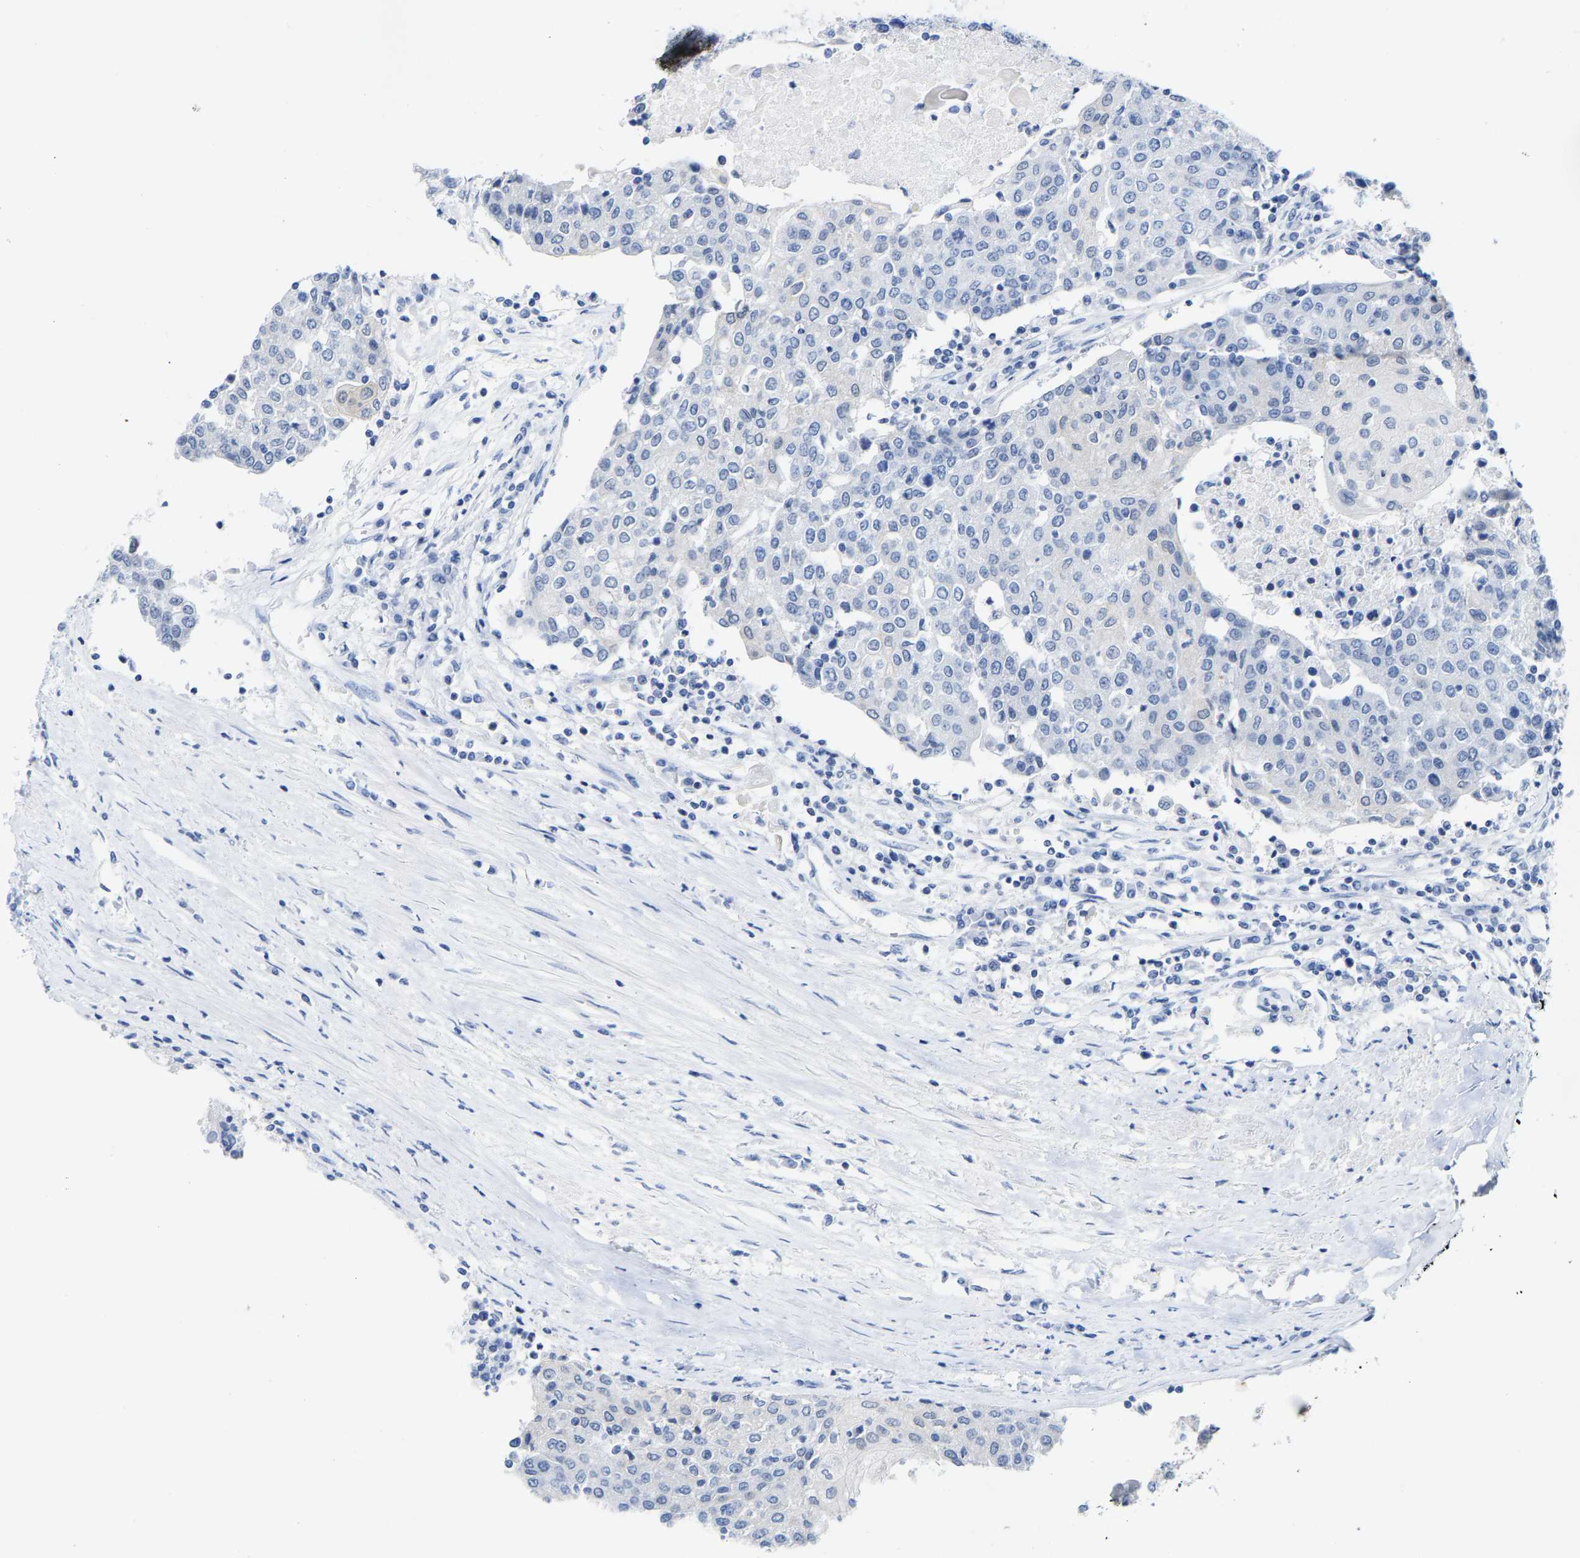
{"staining": {"intensity": "negative", "quantity": "none", "location": "none"}, "tissue": "urothelial cancer", "cell_type": "Tumor cells", "image_type": "cancer", "snomed": [{"axis": "morphology", "description": "Urothelial carcinoma, High grade"}, {"axis": "topography", "description": "Urinary bladder"}], "caption": "Micrograph shows no significant protein expression in tumor cells of urothelial cancer.", "gene": "FGD3", "patient": {"sex": "female", "age": 85}}